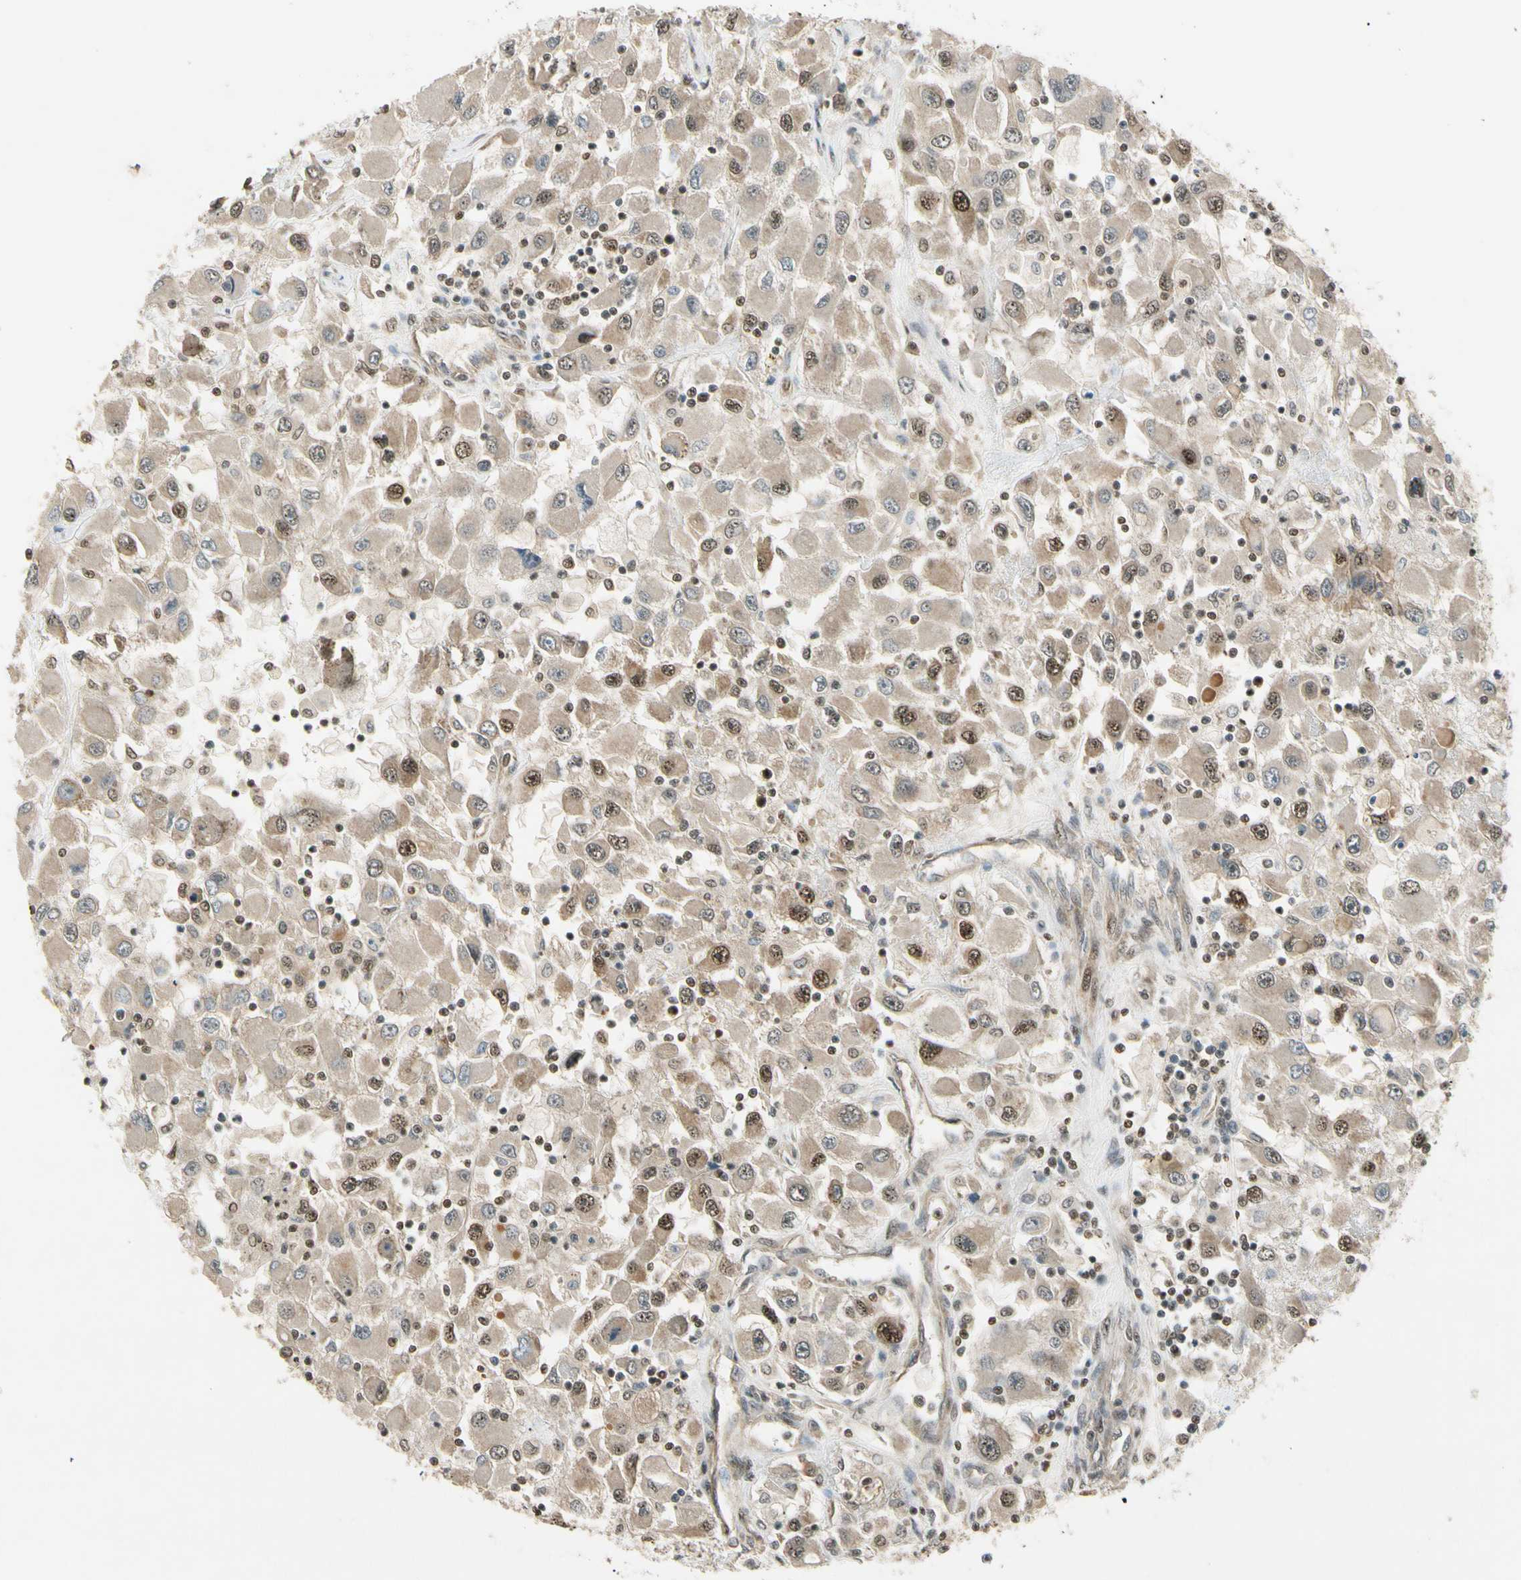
{"staining": {"intensity": "moderate", "quantity": "25%-75%", "location": "cytoplasmic/membranous,nuclear"}, "tissue": "renal cancer", "cell_type": "Tumor cells", "image_type": "cancer", "snomed": [{"axis": "morphology", "description": "Adenocarcinoma, NOS"}, {"axis": "topography", "description": "Kidney"}], "caption": "Immunohistochemistry of renal cancer (adenocarcinoma) demonstrates medium levels of moderate cytoplasmic/membranous and nuclear positivity in approximately 25%-75% of tumor cells. (Brightfield microscopy of DAB IHC at high magnification).", "gene": "MCPH1", "patient": {"sex": "female", "age": 52}}